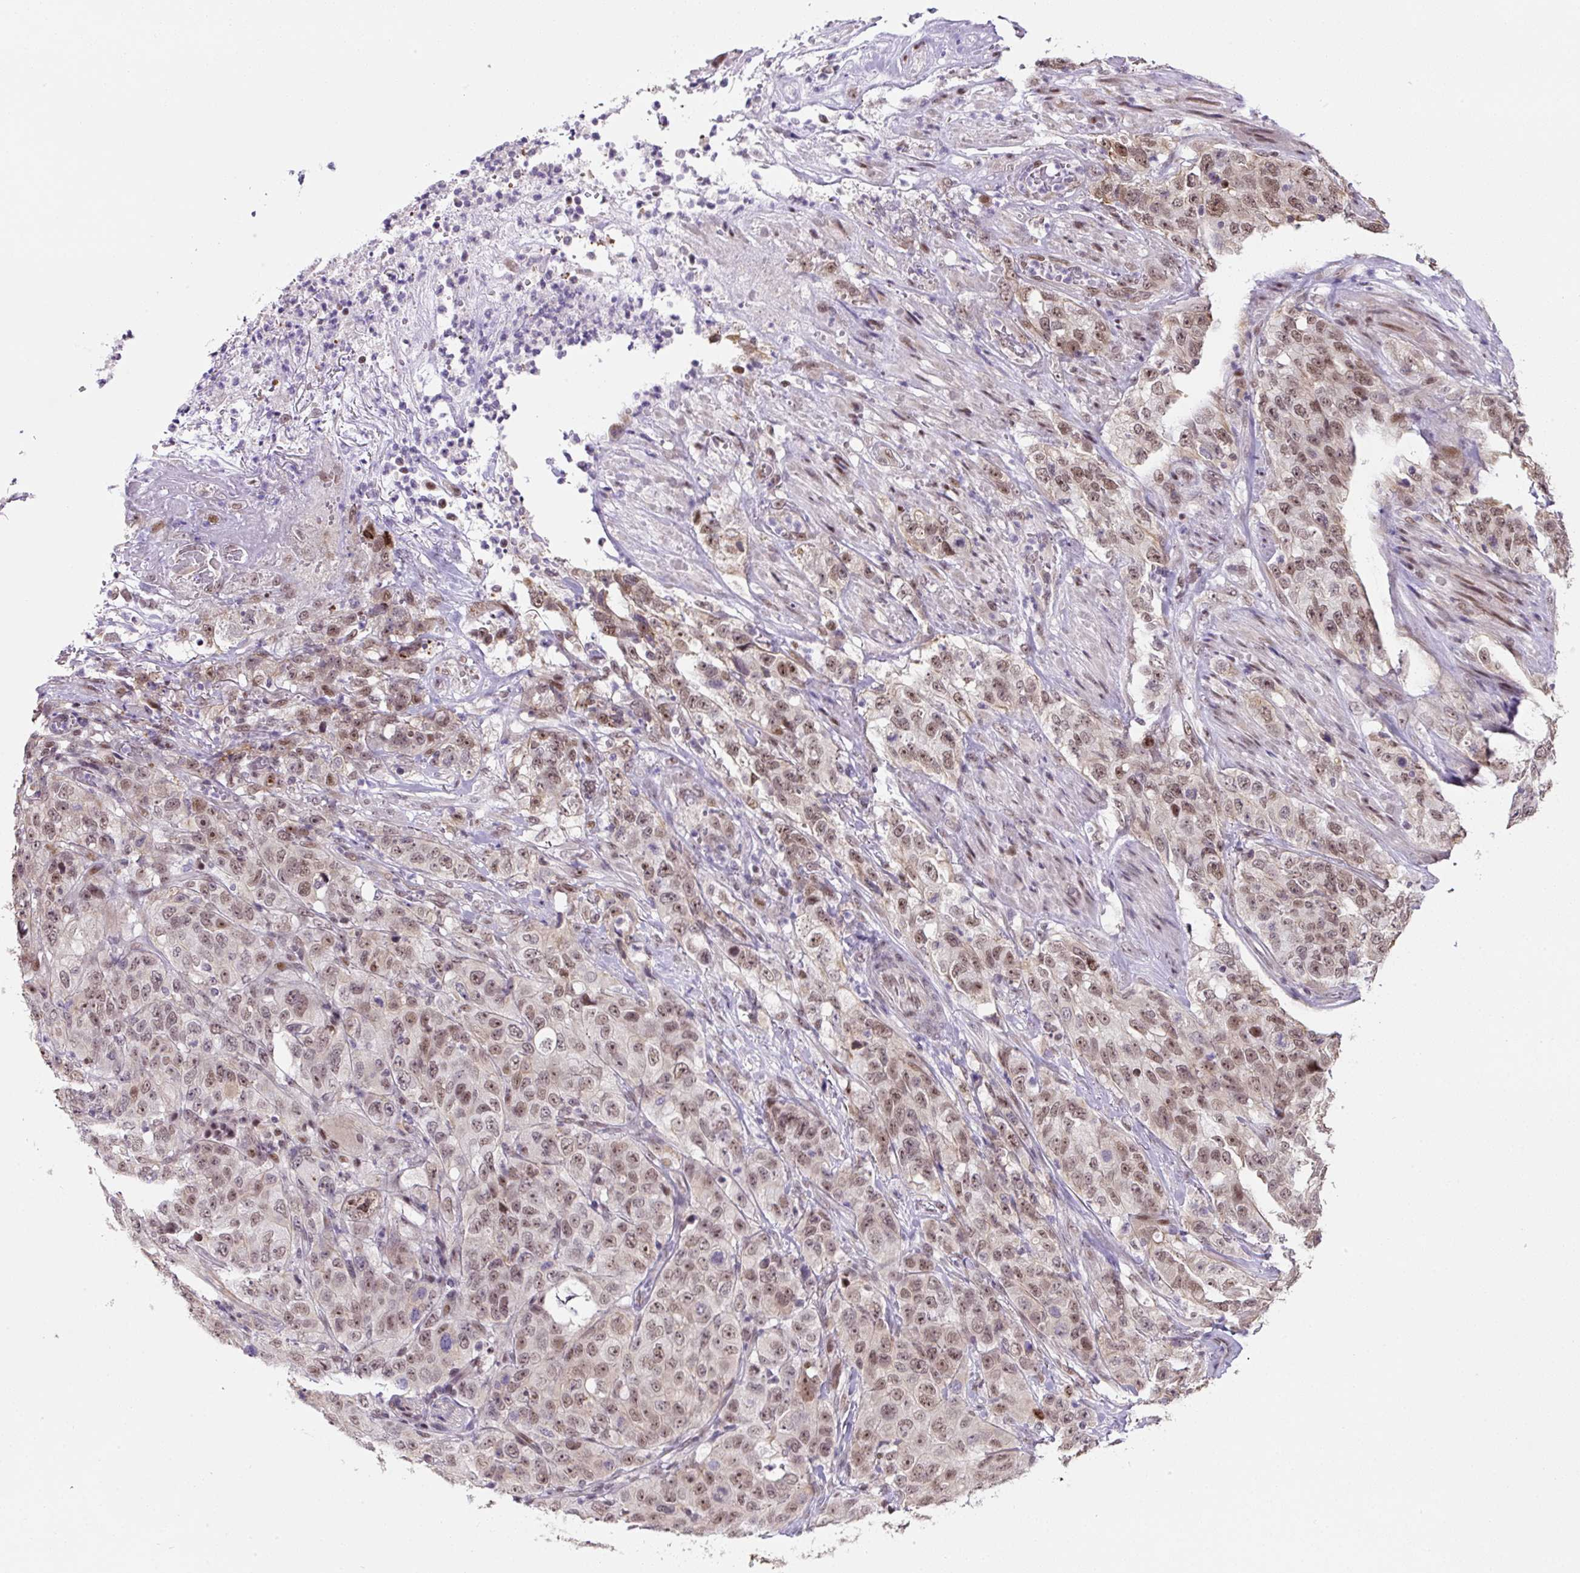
{"staining": {"intensity": "moderate", "quantity": ">75%", "location": "nuclear"}, "tissue": "stomach cancer", "cell_type": "Tumor cells", "image_type": "cancer", "snomed": [{"axis": "morphology", "description": "Adenocarcinoma, NOS"}, {"axis": "topography", "description": "Stomach"}], "caption": "Protein staining of stomach cancer (adenocarcinoma) tissue exhibits moderate nuclear positivity in approximately >75% of tumor cells. Immunohistochemistry (ihc) stains the protein in brown and the nuclei are stained blue.", "gene": "TAF1A", "patient": {"sex": "male", "age": 48}}